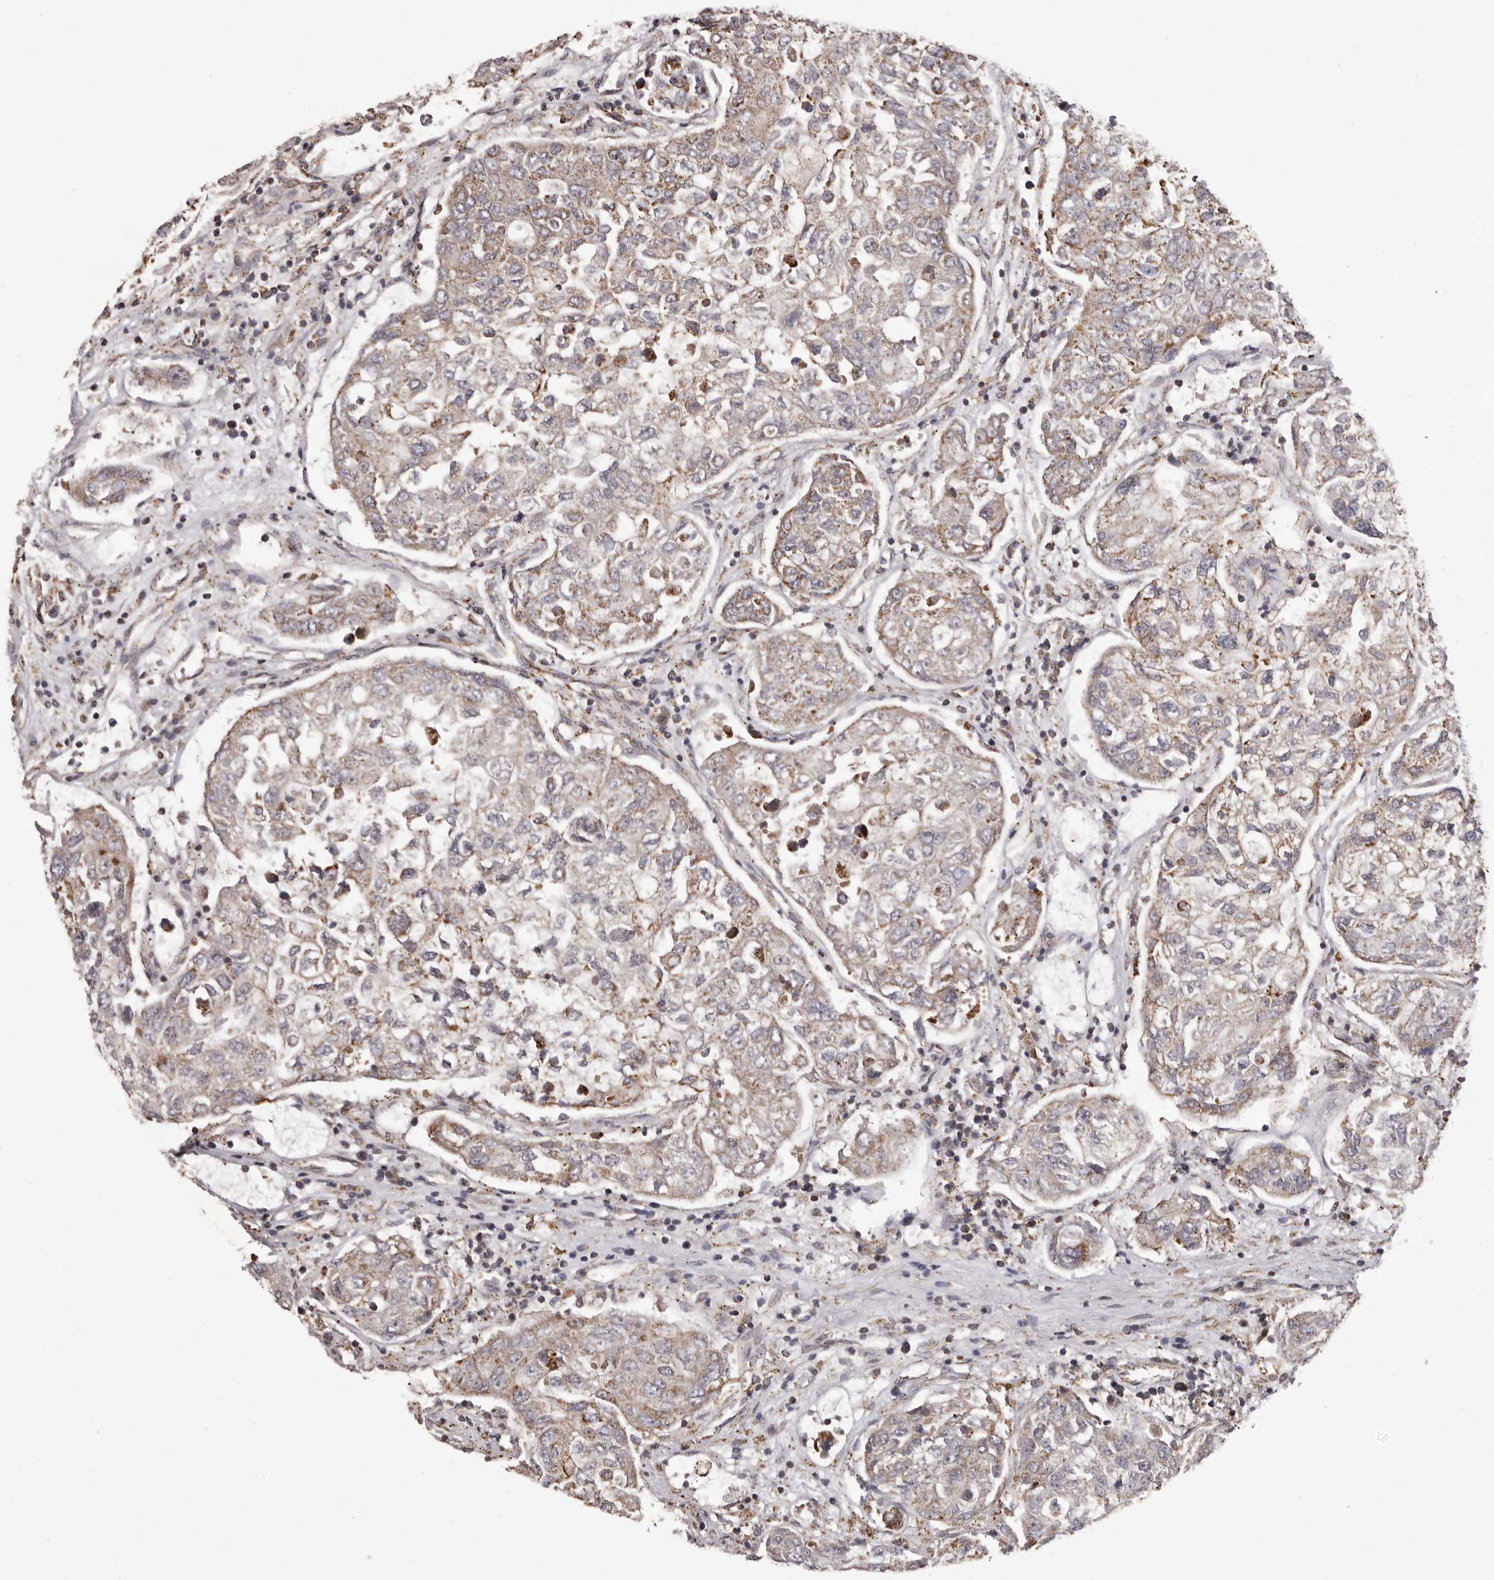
{"staining": {"intensity": "weak", "quantity": "25%-75%", "location": "cytoplasmic/membranous"}, "tissue": "urothelial cancer", "cell_type": "Tumor cells", "image_type": "cancer", "snomed": [{"axis": "morphology", "description": "Urothelial carcinoma, High grade"}, {"axis": "topography", "description": "Lymph node"}, {"axis": "topography", "description": "Urinary bladder"}], "caption": "High-power microscopy captured an immunohistochemistry photomicrograph of urothelial cancer, revealing weak cytoplasmic/membranous expression in approximately 25%-75% of tumor cells.", "gene": "CHRM2", "patient": {"sex": "male", "age": 51}}